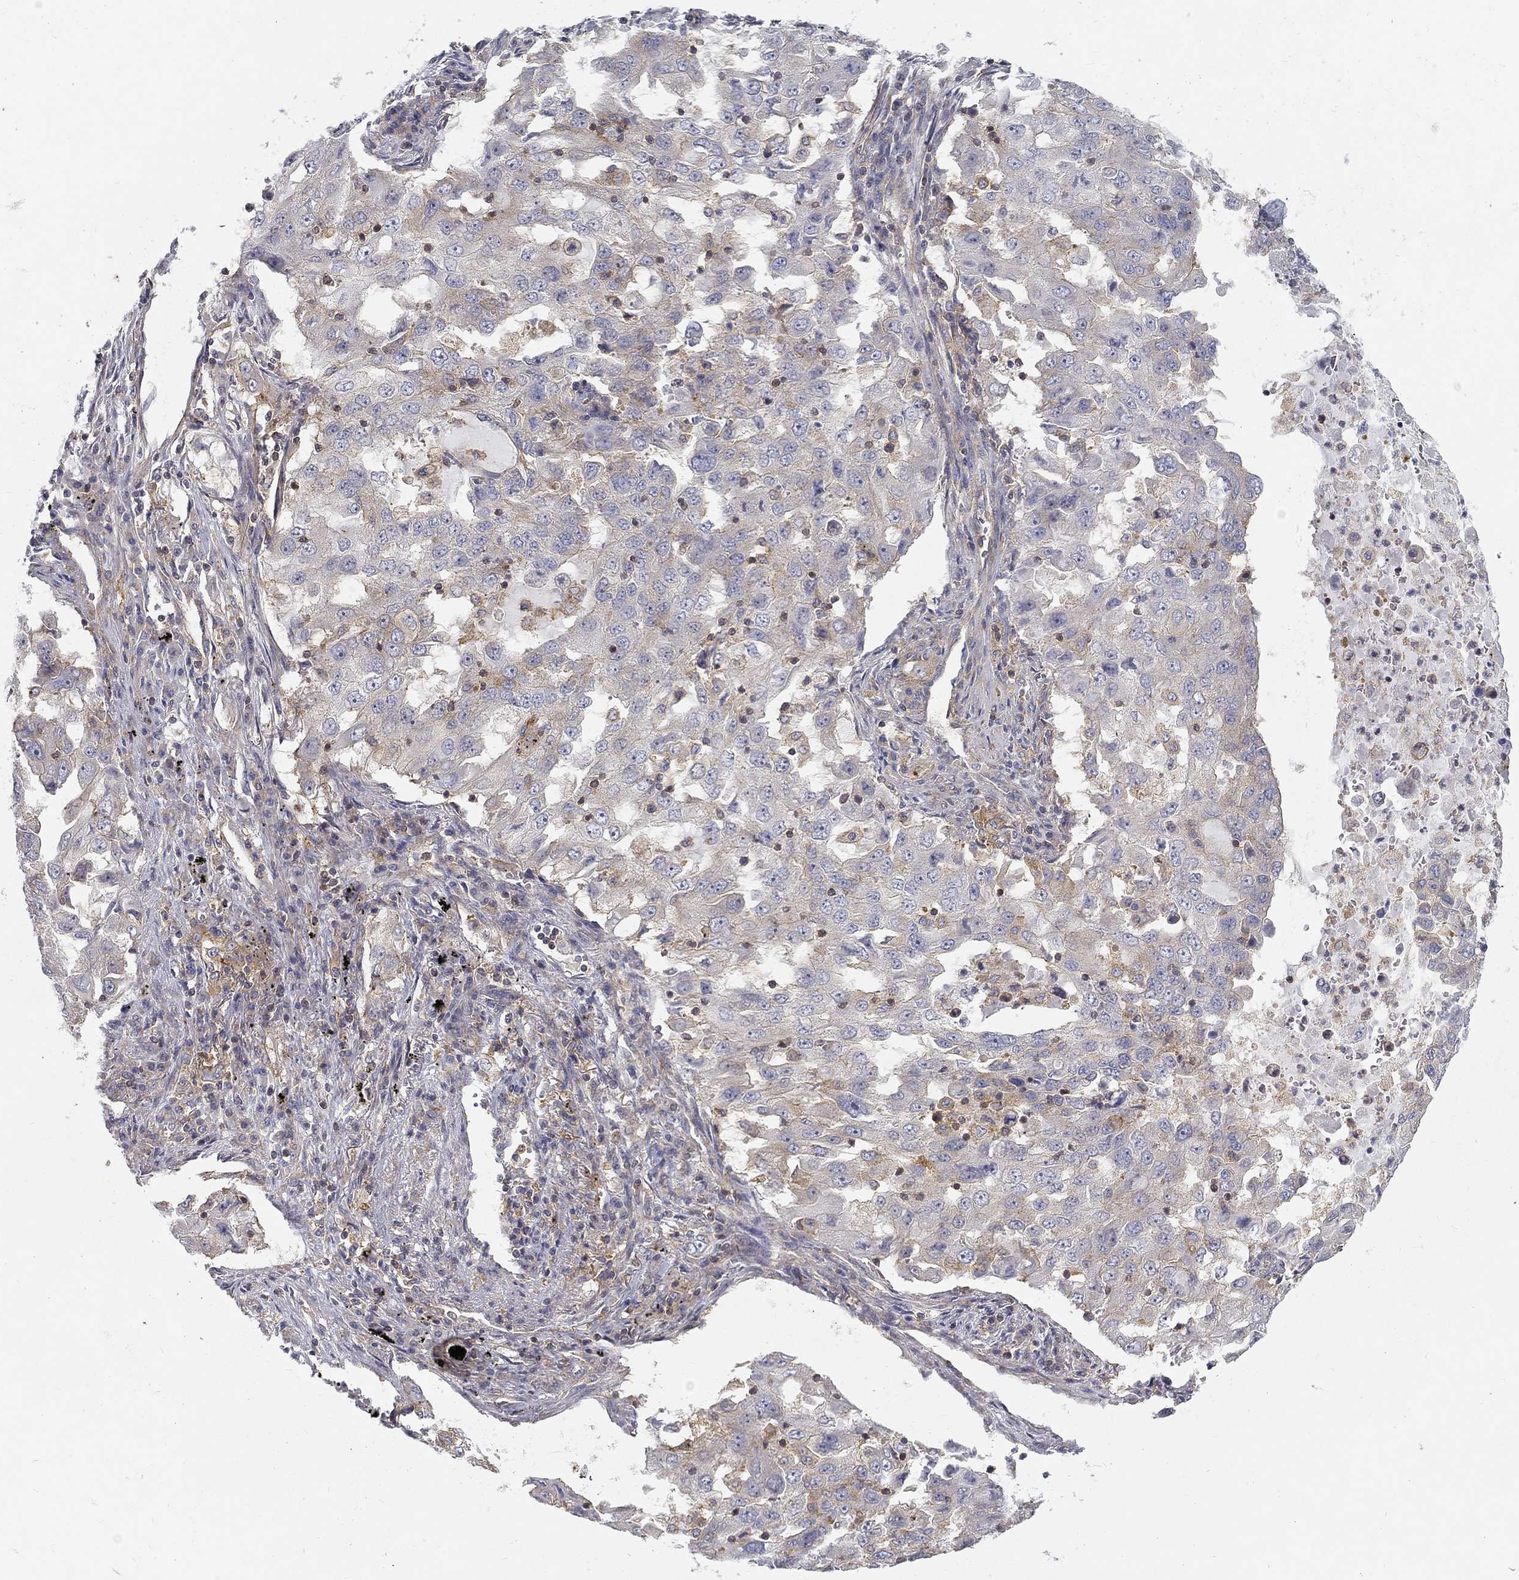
{"staining": {"intensity": "weak", "quantity": "<25%", "location": "cytoplasmic/membranous"}, "tissue": "lung cancer", "cell_type": "Tumor cells", "image_type": "cancer", "snomed": [{"axis": "morphology", "description": "Adenocarcinoma, NOS"}, {"axis": "topography", "description": "Lung"}], "caption": "There is no significant expression in tumor cells of adenocarcinoma (lung).", "gene": "MTMR11", "patient": {"sex": "female", "age": 61}}